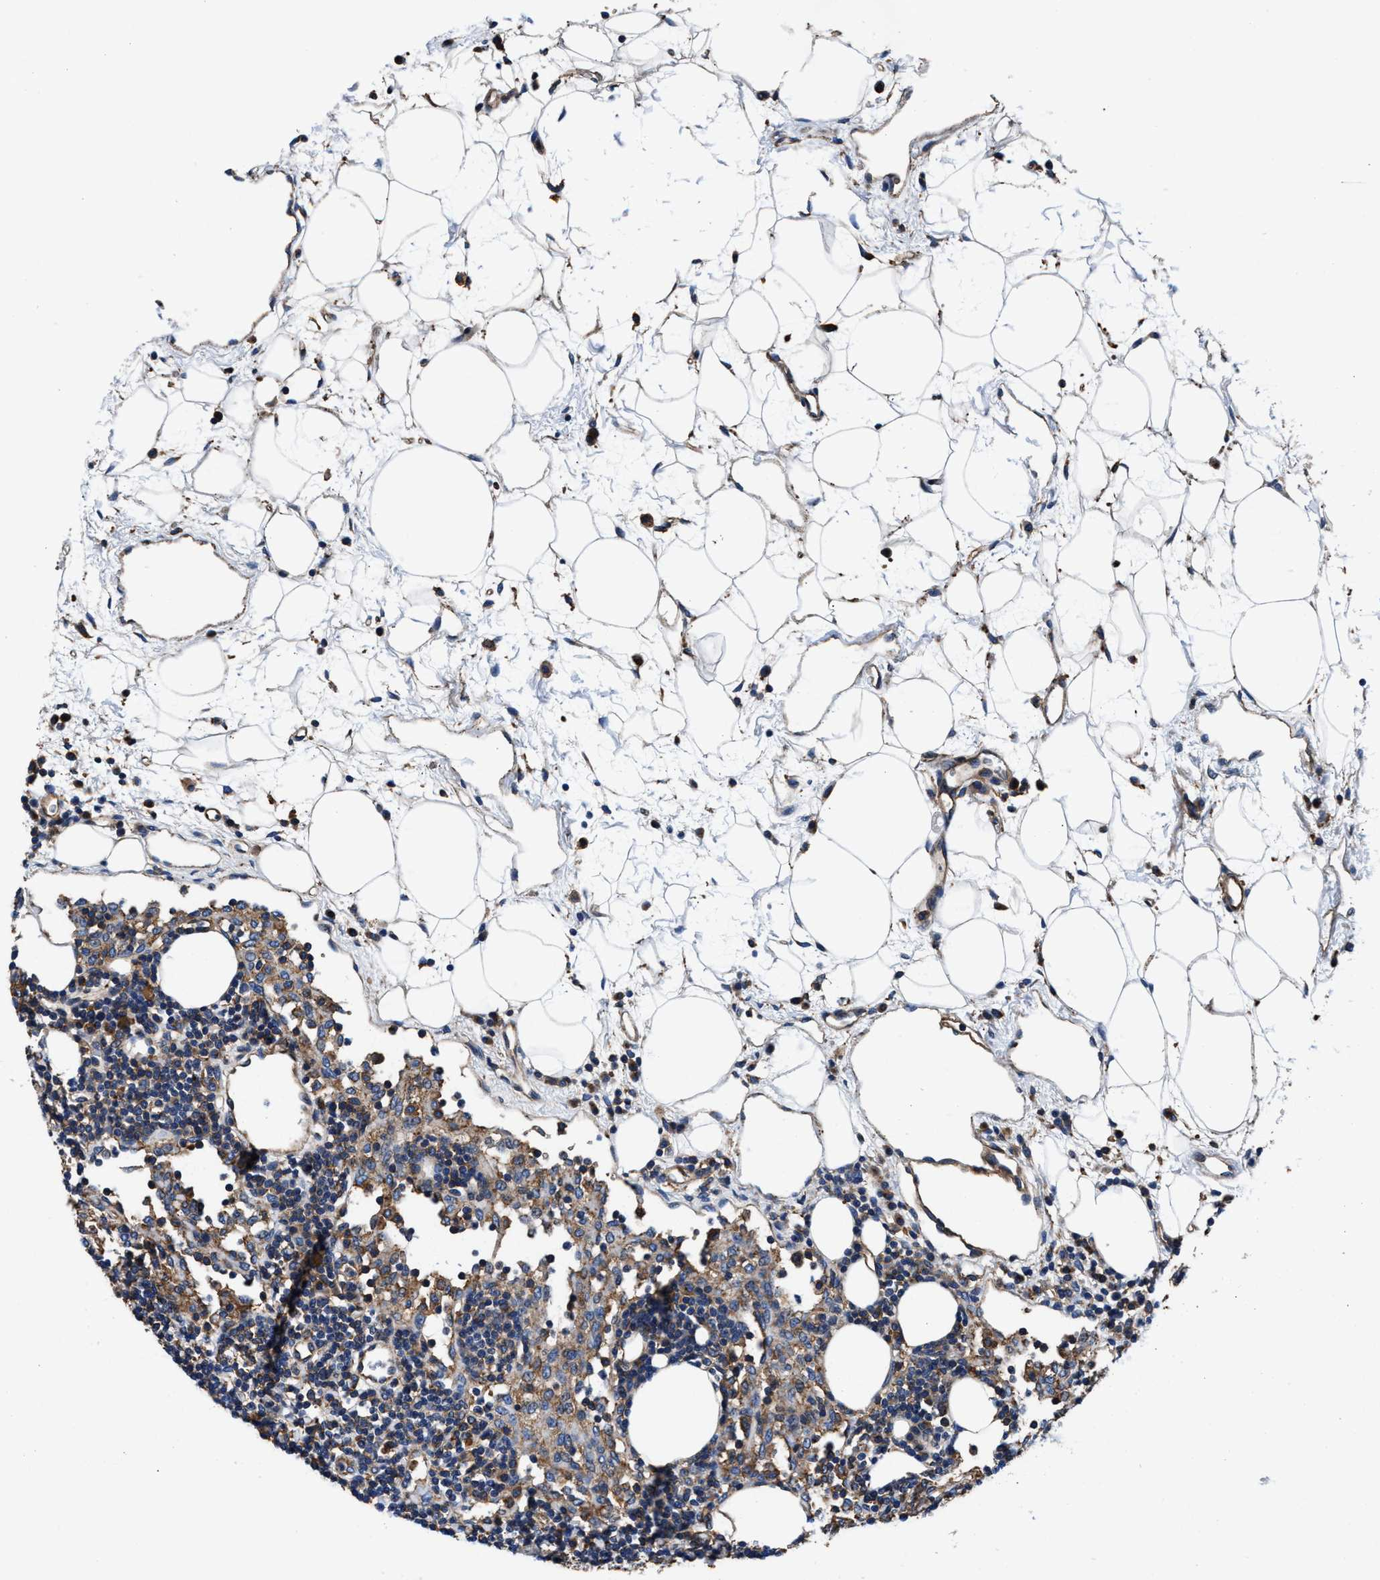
{"staining": {"intensity": "weak", "quantity": ">75%", "location": "cytoplasmic/membranous"}, "tissue": "lymph node", "cell_type": "Germinal center cells", "image_type": "normal", "snomed": [{"axis": "morphology", "description": "Normal tissue, NOS"}, {"axis": "morphology", "description": "Carcinoid, malignant, NOS"}, {"axis": "topography", "description": "Lymph node"}], "caption": "Lymph node stained with IHC demonstrates weak cytoplasmic/membranous positivity in about >75% of germinal center cells. (DAB IHC with brightfield microscopy, high magnification).", "gene": "PPP1R9B", "patient": {"sex": "male", "age": 47}}